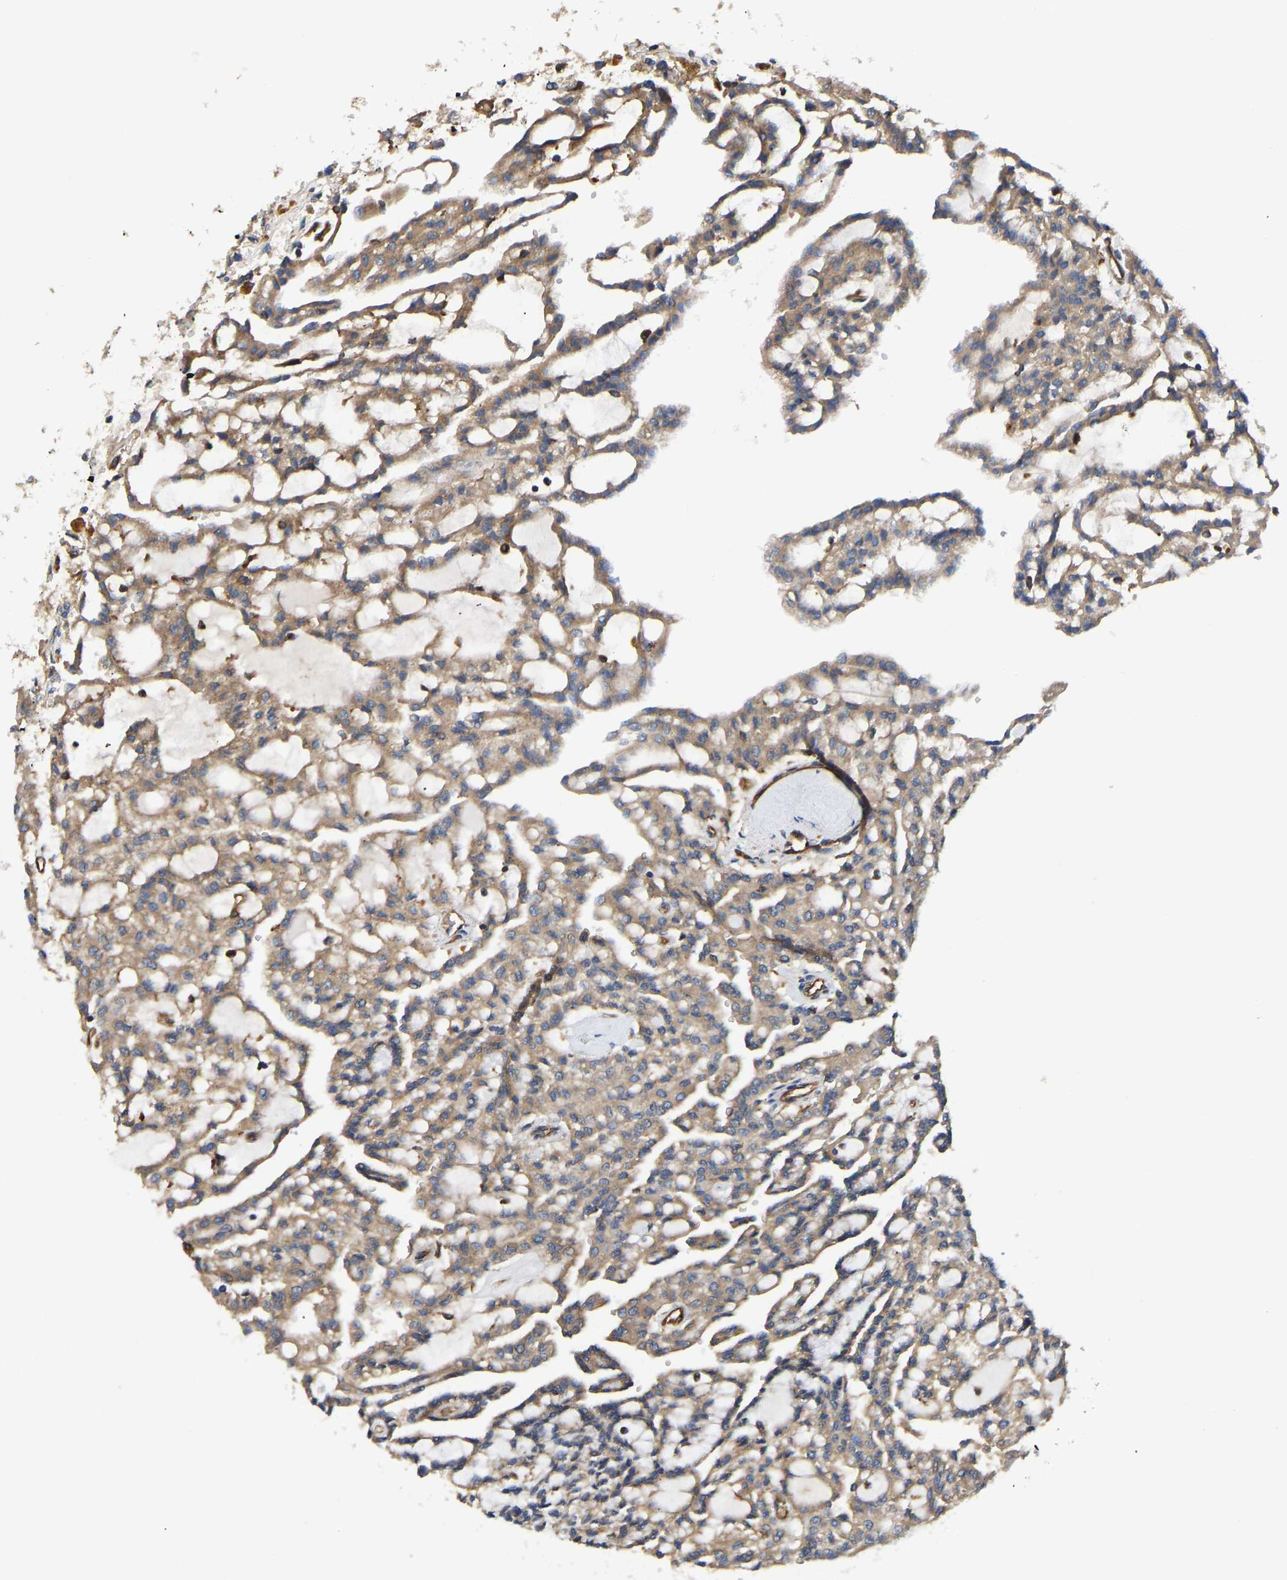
{"staining": {"intensity": "moderate", "quantity": ">75%", "location": "cytoplasmic/membranous"}, "tissue": "renal cancer", "cell_type": "Tumor cells", "image_type": "cancer", "snomed": [{"axis": "morphology", "description": "Adenocarcinoma, NOS"}, {"axis": "topography", "description": "Kidney"}], "caption": "Human renal adenocarcinoma stained with a brown dye shows moderate cytoplasmic/membranous positive staining in about >75% of tumor cells.", "gene": "FLNB", "patient": {"sex": "male", "age": 63}}